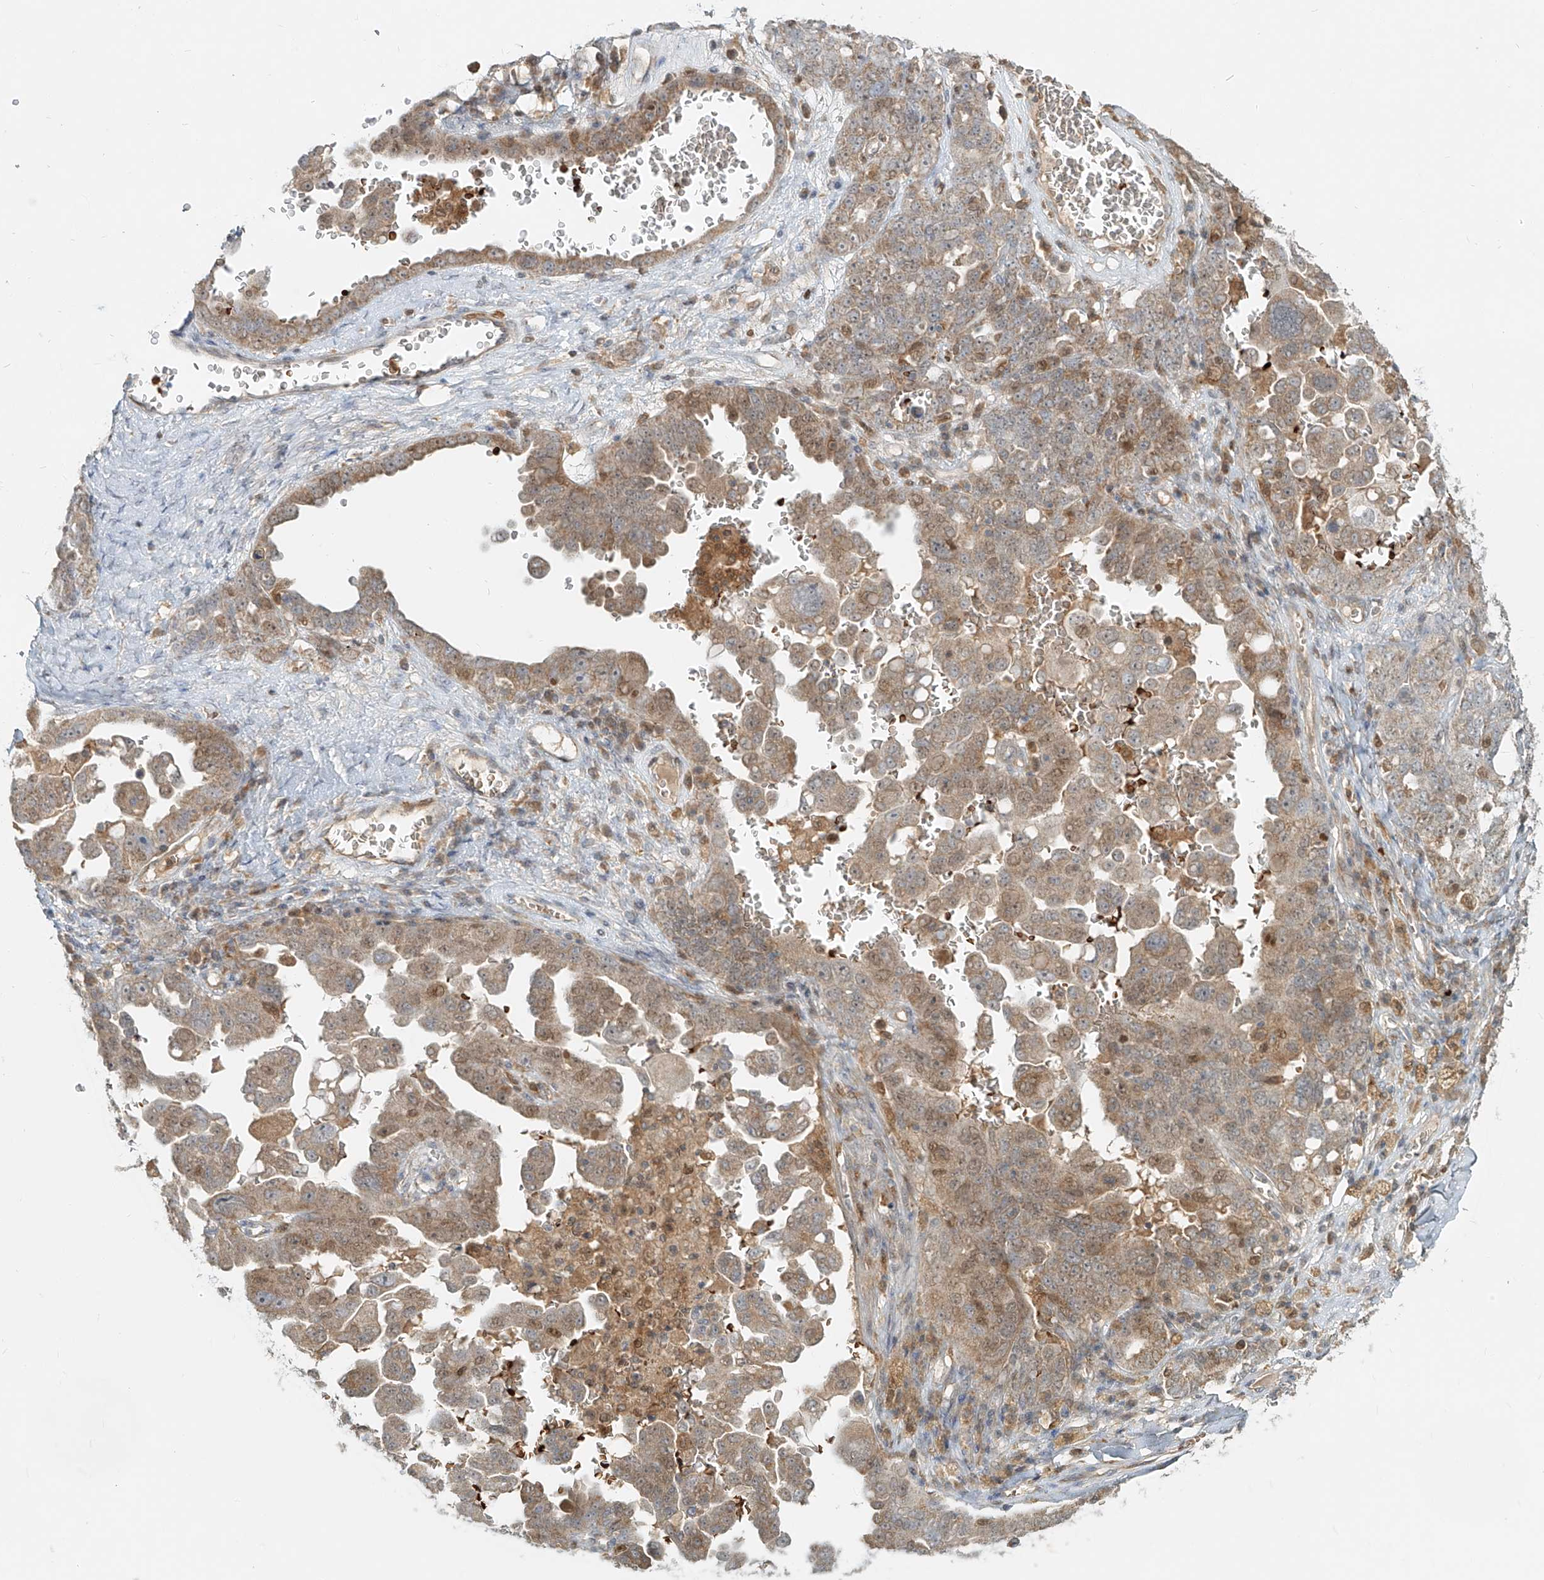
{"staining": {"intensity": "weak", "quantity": ">75%", "location": "cytoplasmic/membranous,nuclear"}, "tissue": "ovarian cancer", "cell_type": "Tumor cells", "image_type": "cancer", "snomed": [{"axis": "morphology", "description": "Carcinoma, endometroid"}, {"axis": "topography", "description": "Ovary"}], "caption": "Ovarian cancer stained for a protein (brown) exhibits weak cytoplasmic/membranous and nuclear positive staining in approximately >75% of tumor cells.", "gene": "FGD2", "patient": {"sex": "female", "age": 62}}